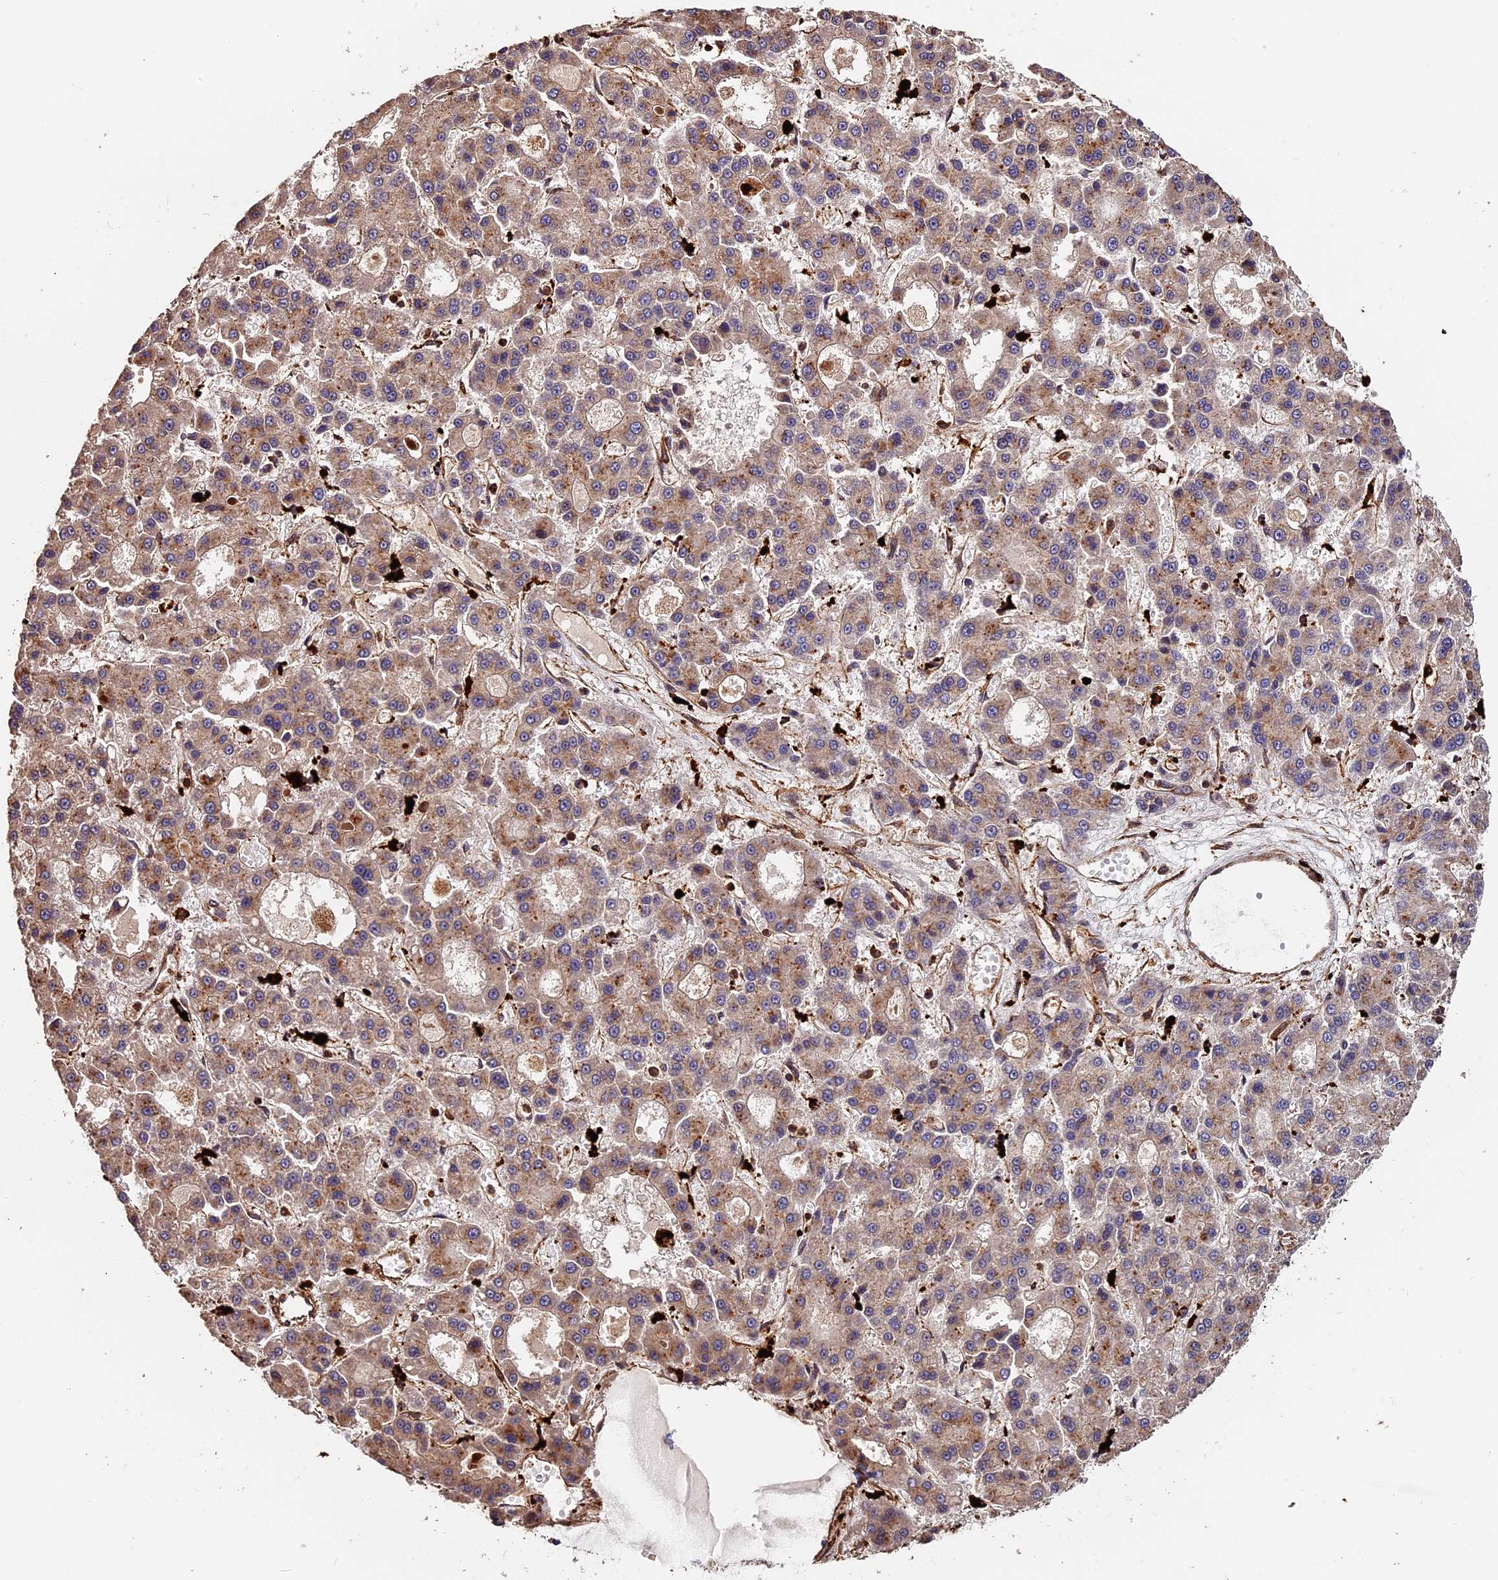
{"staining": {"intensity": "weak", "quantity": "25%-75%", "location": "cytoplasmic/membranous"}, "tissue": "liver cancer", "cell_type": "Tumor cells", "image_type": "cancer", "snomed": [{"axis": "morphology", "description": "Carcinoma, Hepatocellular, NOS"}, {"axis": "topography", "description": "Liver"}], "caption": "Immunohistochemical staining of human liver hepatocellular carcinoma demonstrates low levels of weak cytoplasmic/membranous protein positivity in approximately 25%-75% of tumor cells.", "gene": "MMP15", "patient": {"sex": "male", "age": 70}}